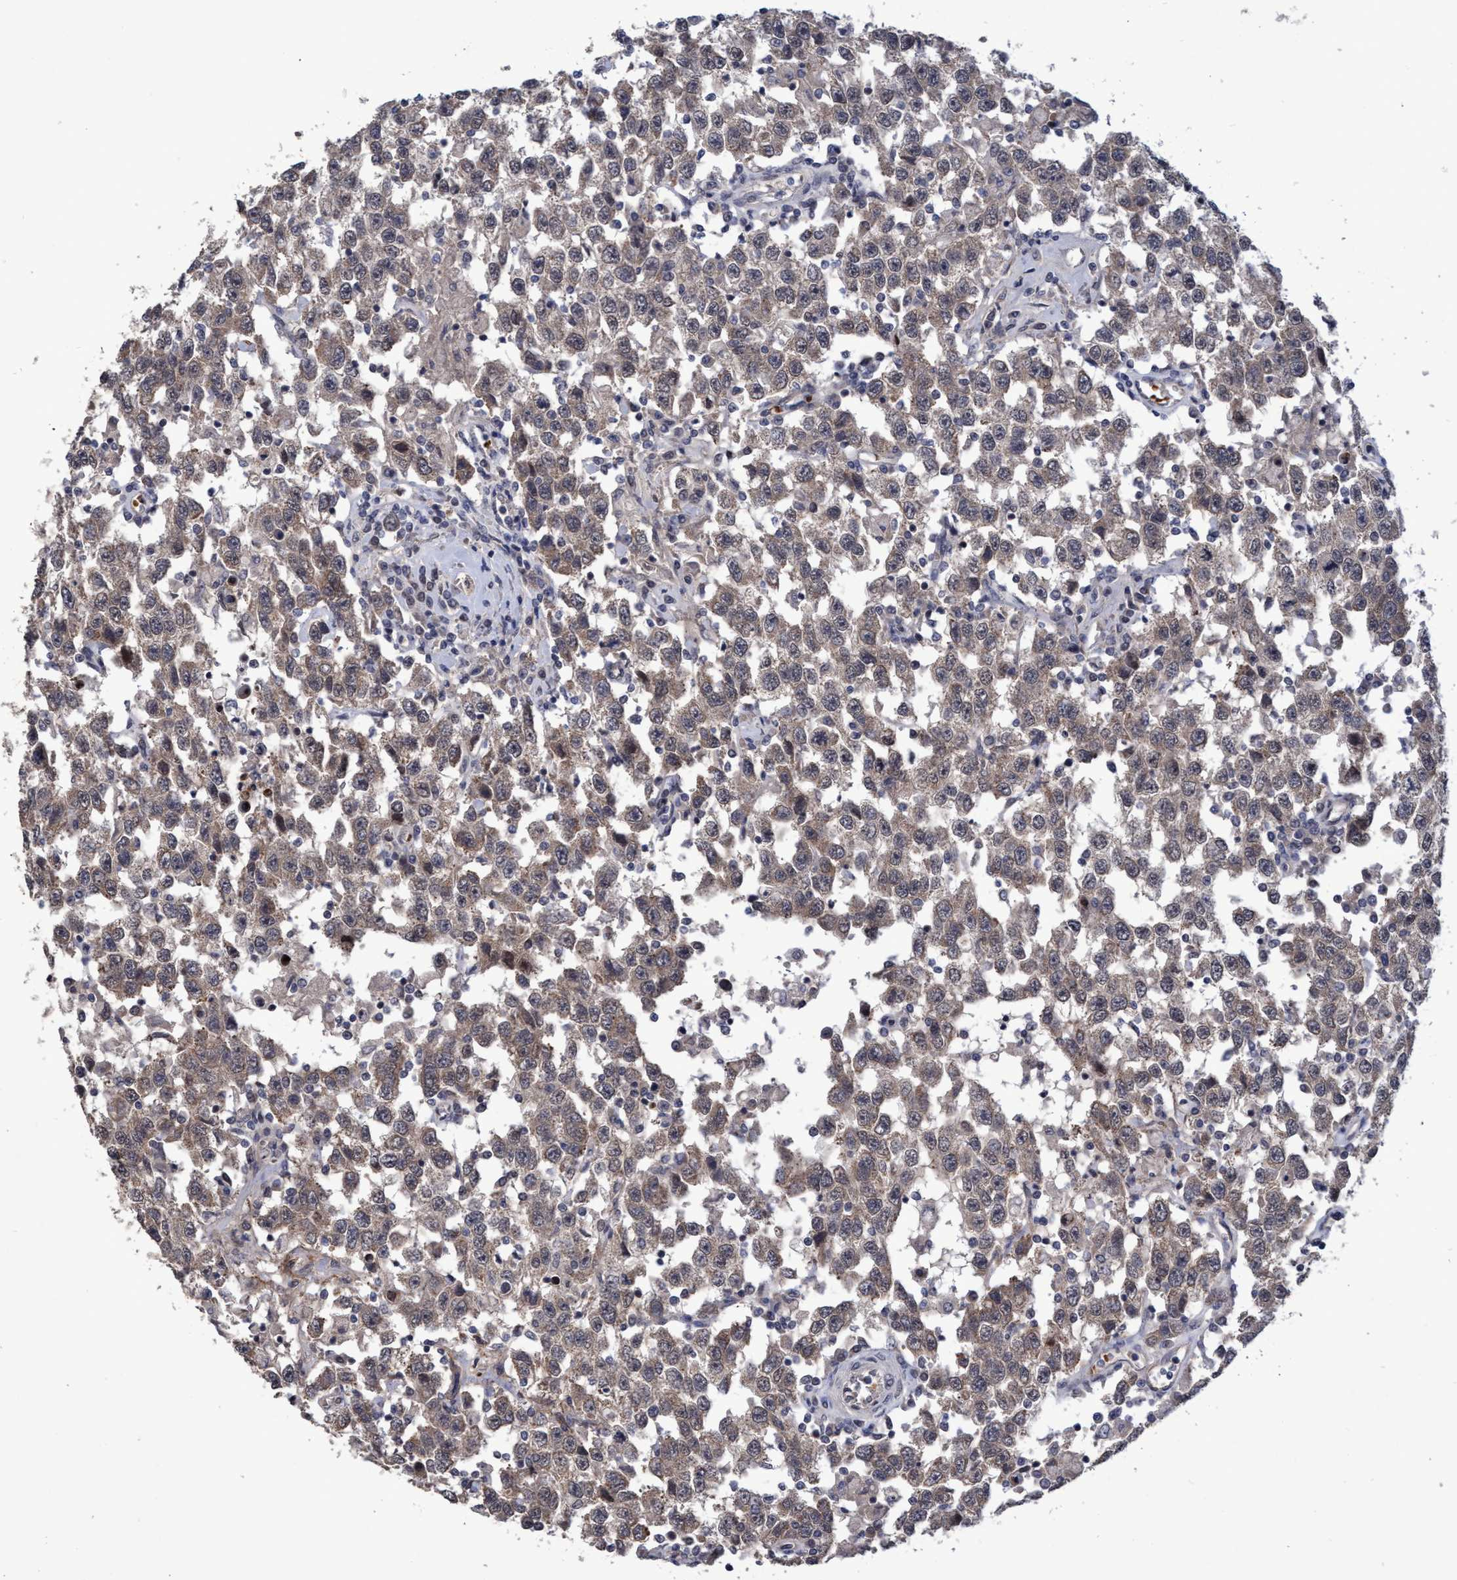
{"staining": {"intensity": "weak", "quantity": ">75%", "location": "cytoplasmic/membranous"}, "tissue": "testis cancer", "cell_type": "Tumor cells", "image_type": "cancer", "snomed": [{"axis": "morphology", "description": "Seminoma, NOS"}, {"axis": "topography", "description": "Testis"}], "caption": "DAB immunohistochemical staining of seminoma (testis) demonstrates weak cytoplasmic/membranous protein staining in about >75% of tumor cells.", "gene": "ZNF750", "patient": {"sex": "male", "age": 41}}